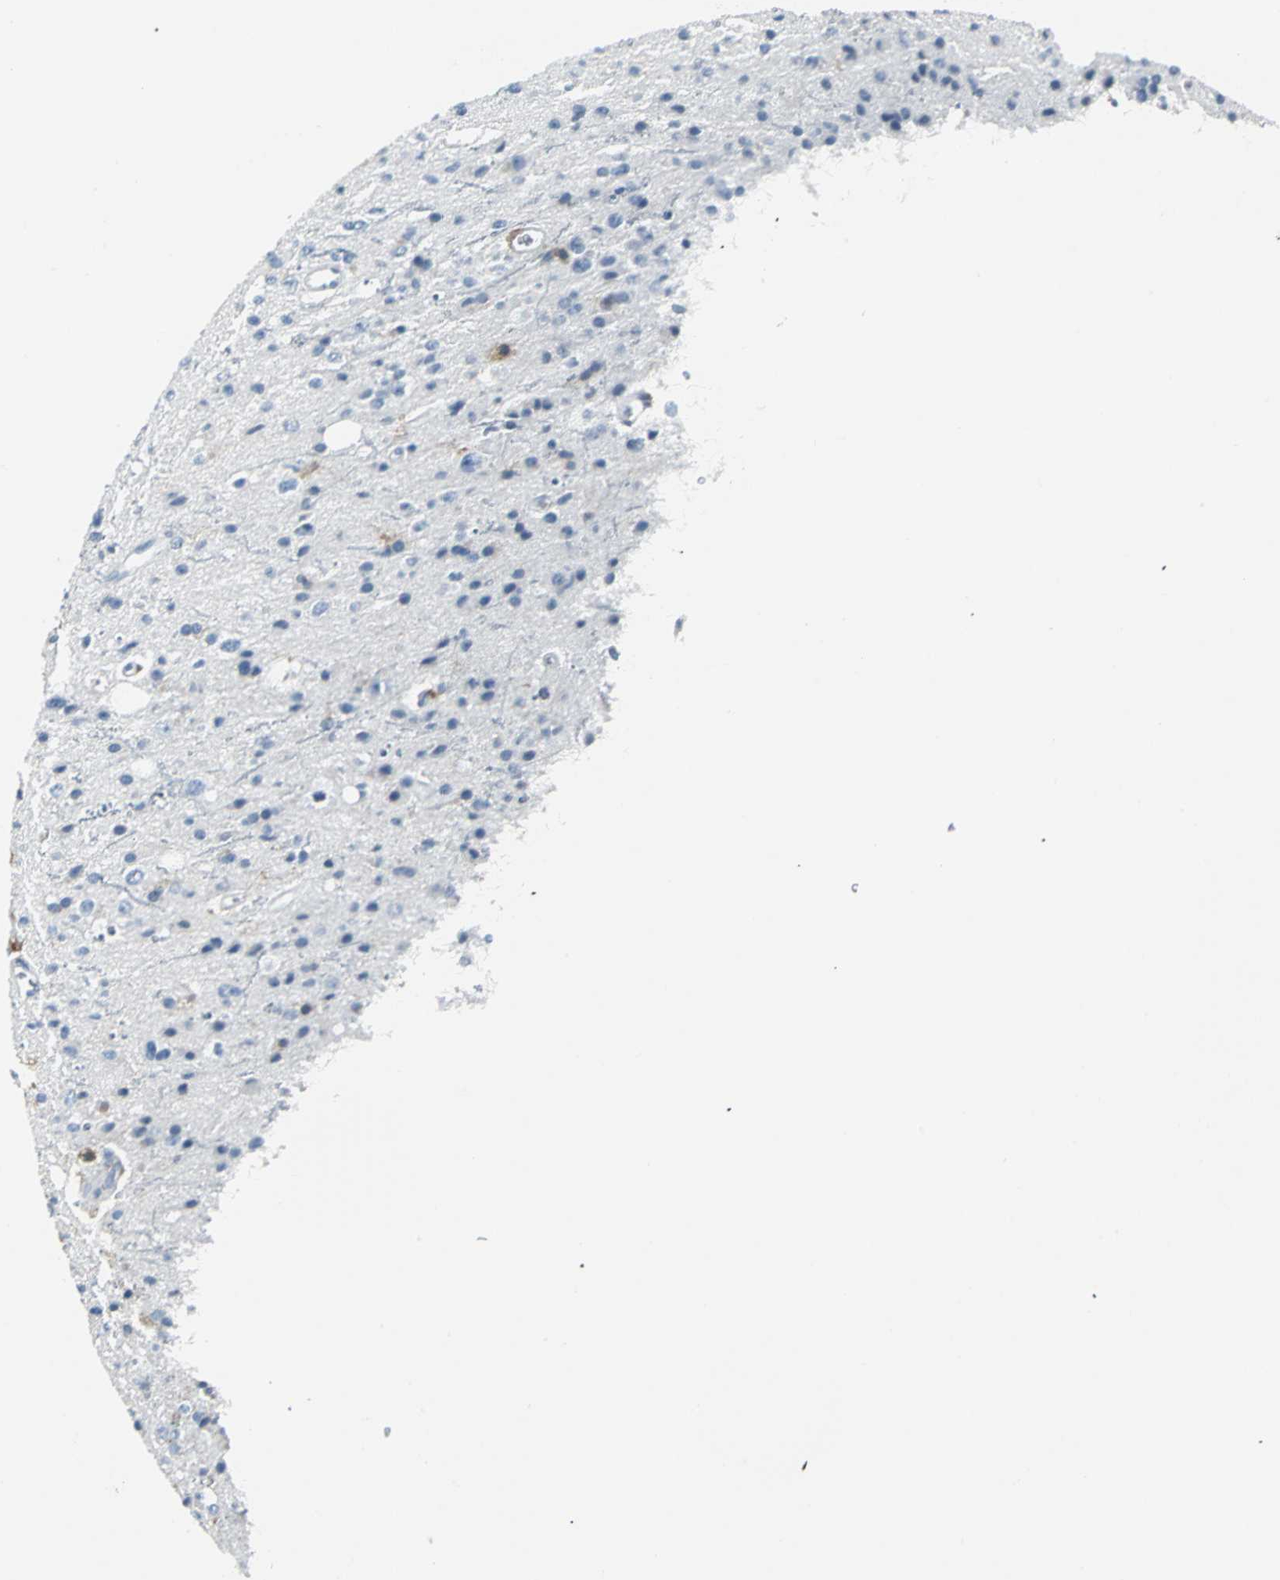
{"staining": {"intensity": "negative", "quantity": "none", "location": "none"}, "tissue": "glioma", "cell_type": "Tumor cells", "image_type": "cancer", "snomed": [{"axis": "morphology", "description": "Glioma, malignant, High grade"}, {"axis": "topography", "description": "Brain"}], "caption": "A high-resolution photomicrograph shows IHC staining of high-grade glioma (malignant), which reveals no significant expression in tumor cells. (DAB IHC with hematoxylin counter stain).", "gene": "IQGAP2", "patient": {"sex": "male", "age": 47}}